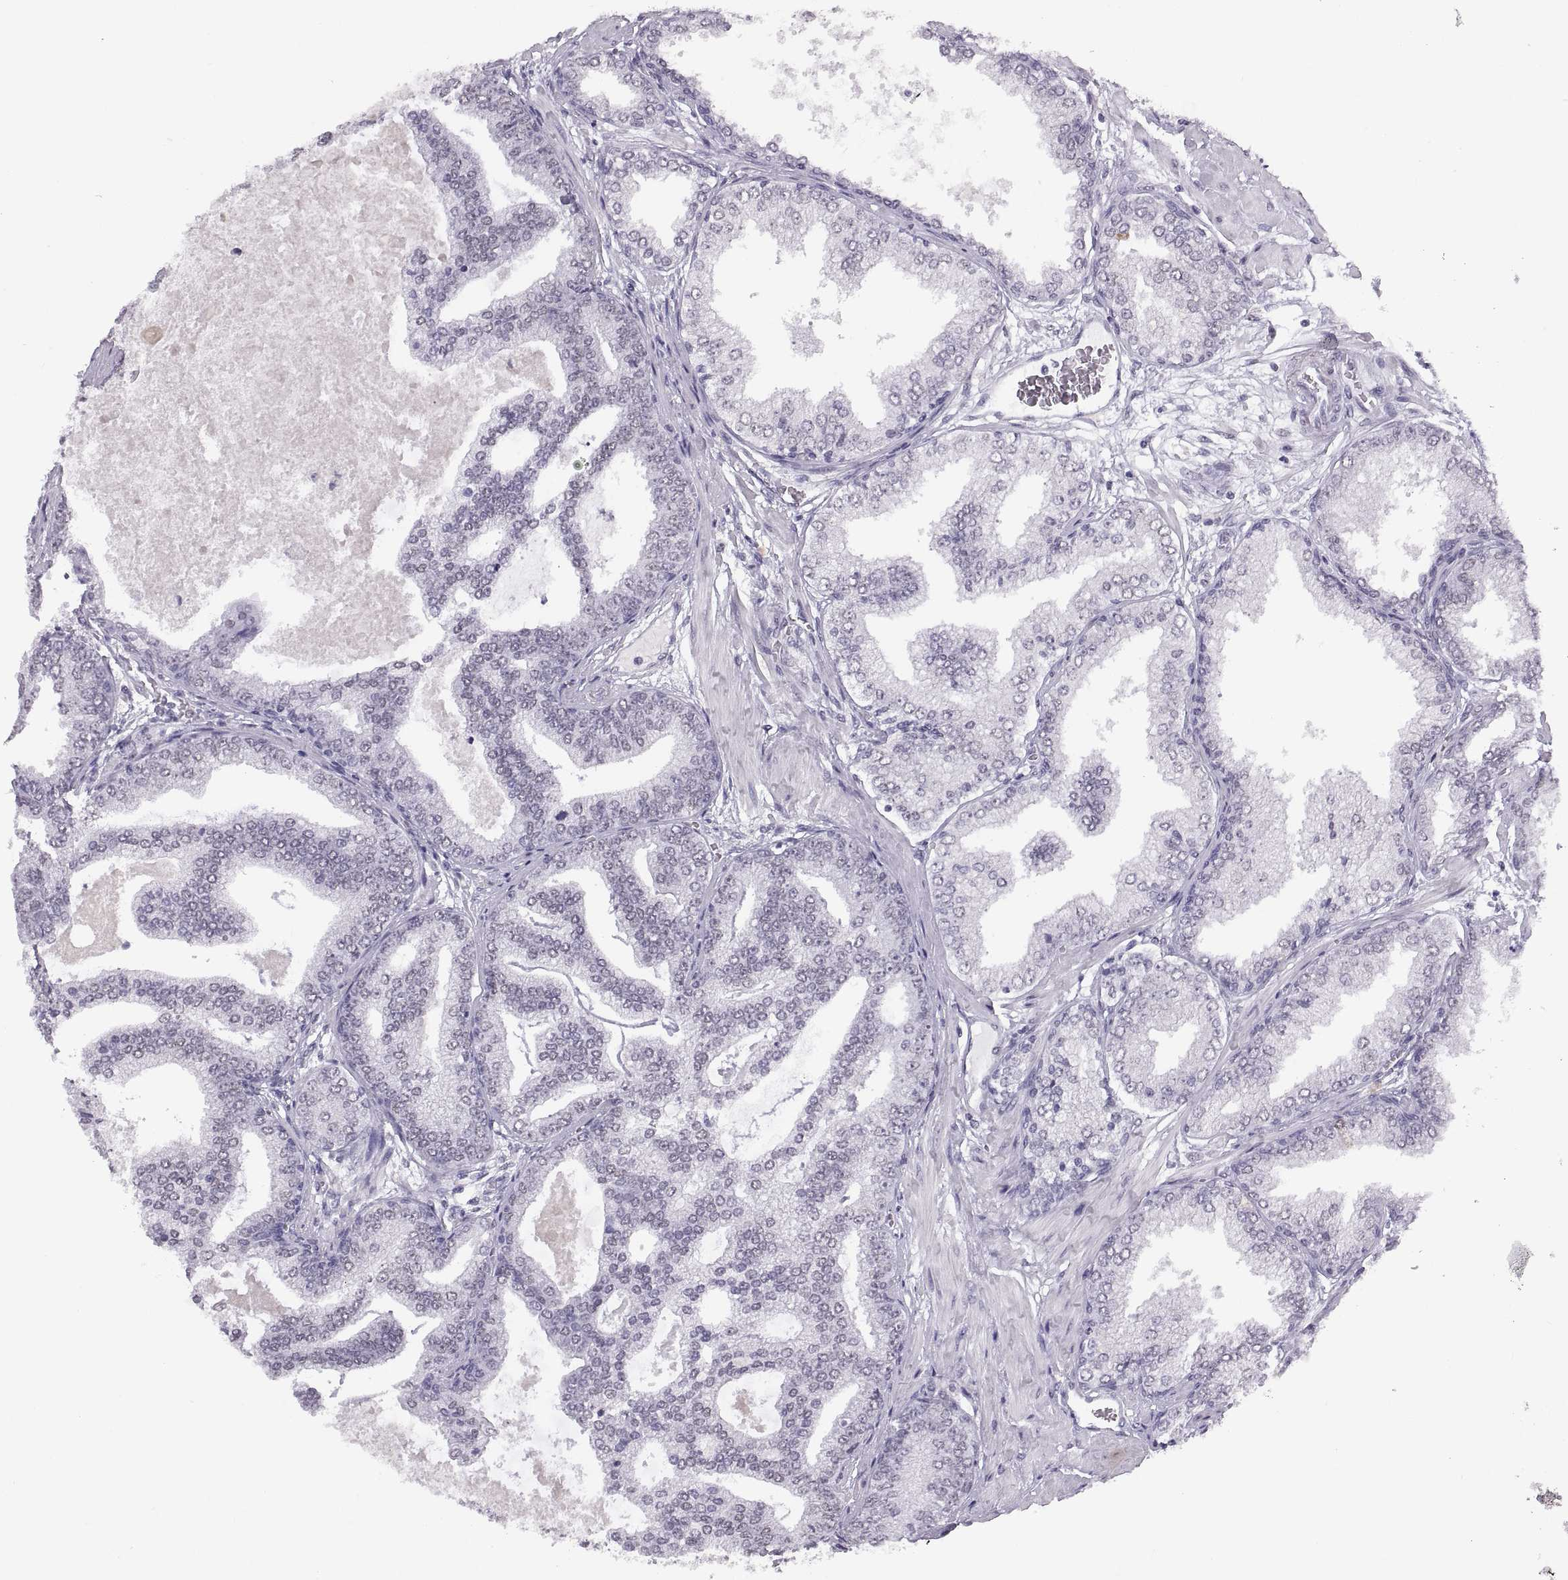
{"staining": {"intensity": "negative", "quantity": "none", "location": "none"}, "tissue": "prostate cancer", "cell_type": "Tumor cells", "image_type": "cancer", "snomed": [{"axis": "morphology", "description": "Adenocarcinoma, NOS"}, {"axis": "topography", "description": "Prostate"}], "caption": "Adenocarcinoma (prostate) stained for a protein using IHC shows no expression tumor cells.", "gene": "CARTPT", "patient": {"sex": "male", "age": 64}}